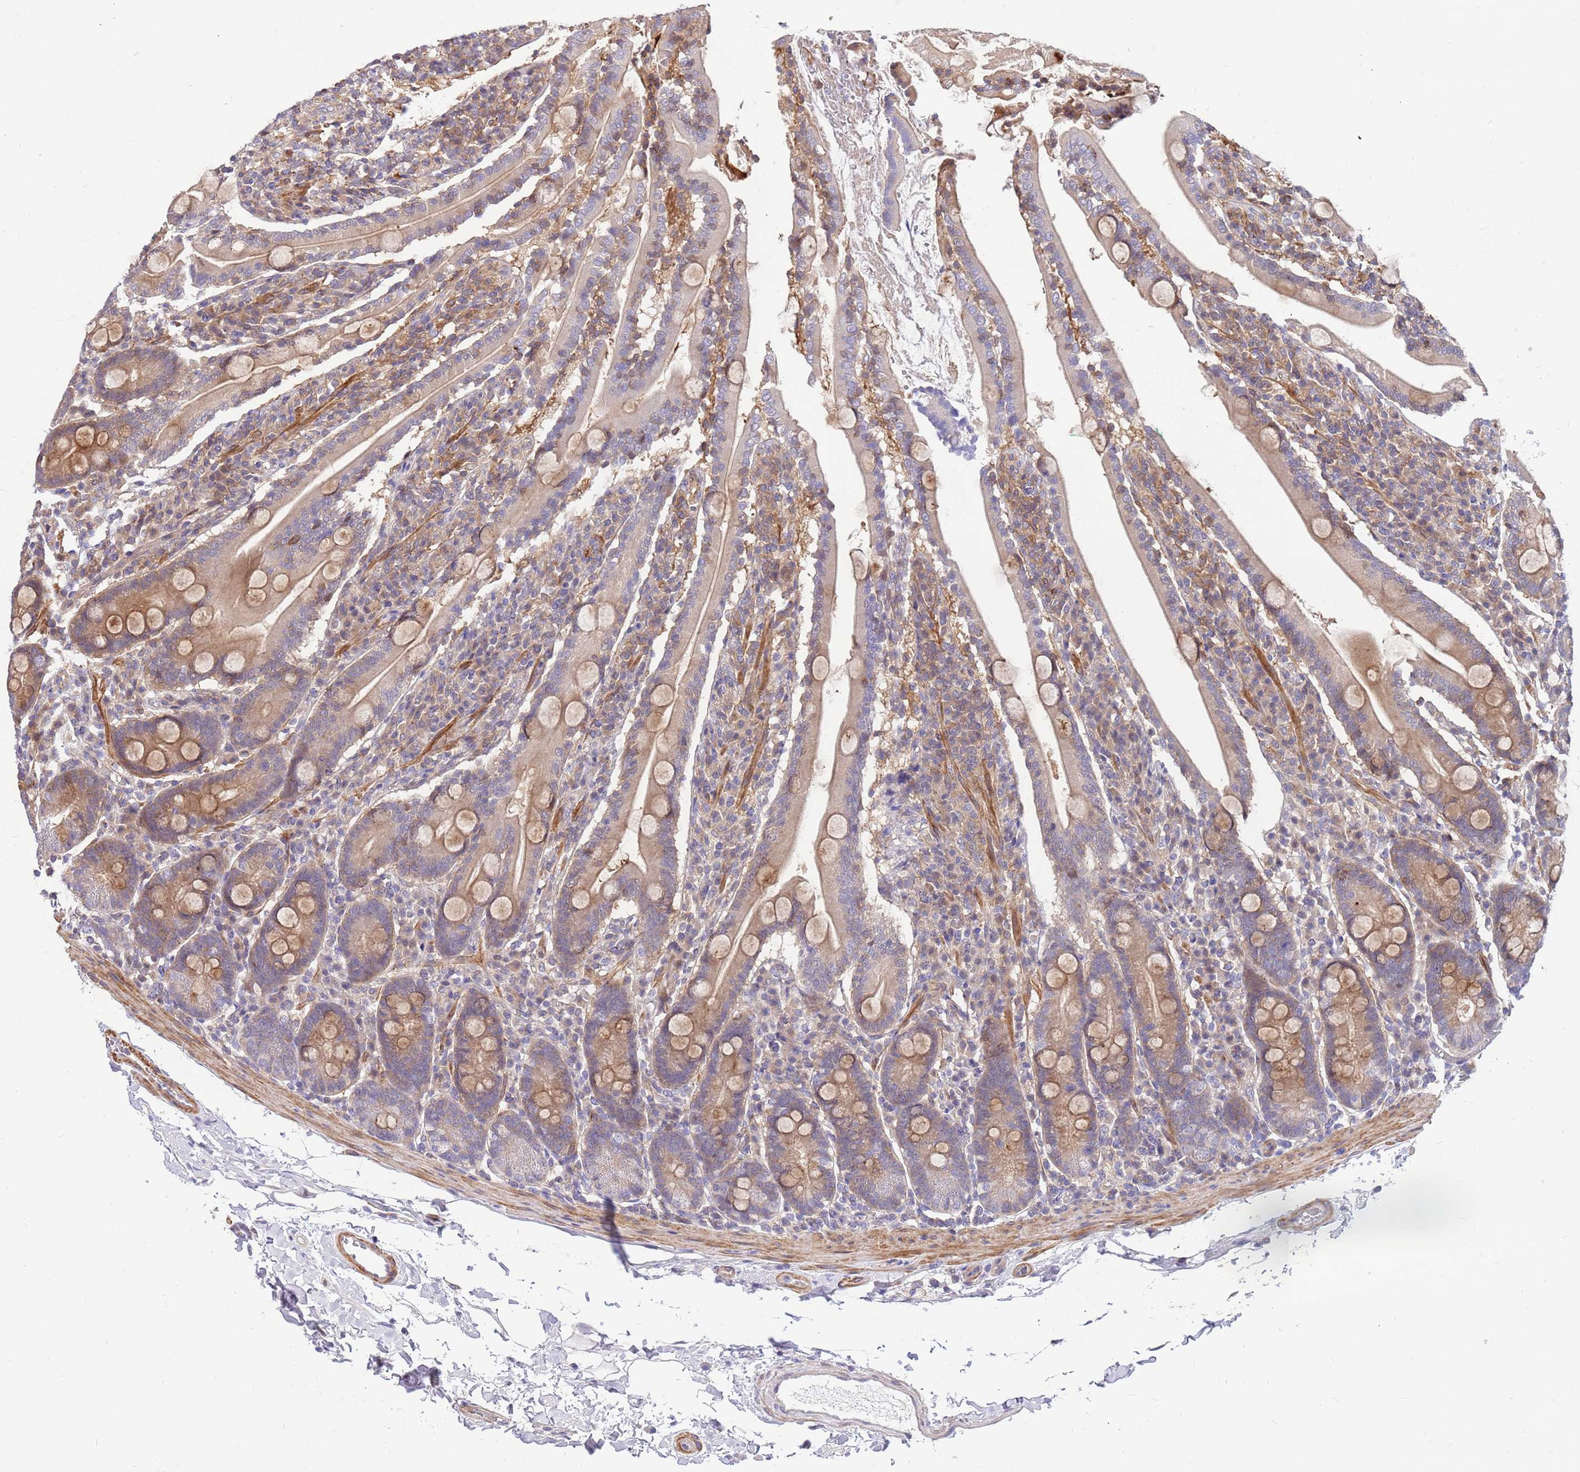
{"staining": {"intensity": "moderate", "quantity": "25%-75%", "location": "cytoplasmic/membranous"}, "tissue": "duodenum", "cell_type": "Glandular cells", "image_type": "normal", "snomed": [{"axis": "morphology", "description": "Normal tissue, NOS"}, {"axis": "topography", "description": "Duodenum"}], "caption": "This image demonstrates immunohistochemistry (IHC) staining of benign duodenum, with medium moderate cytoplasmic/membranous expression in approximately 25%-75% of glandular cells.", "gene": "MVD", "patient": {"sex": "male", "age": 35}}